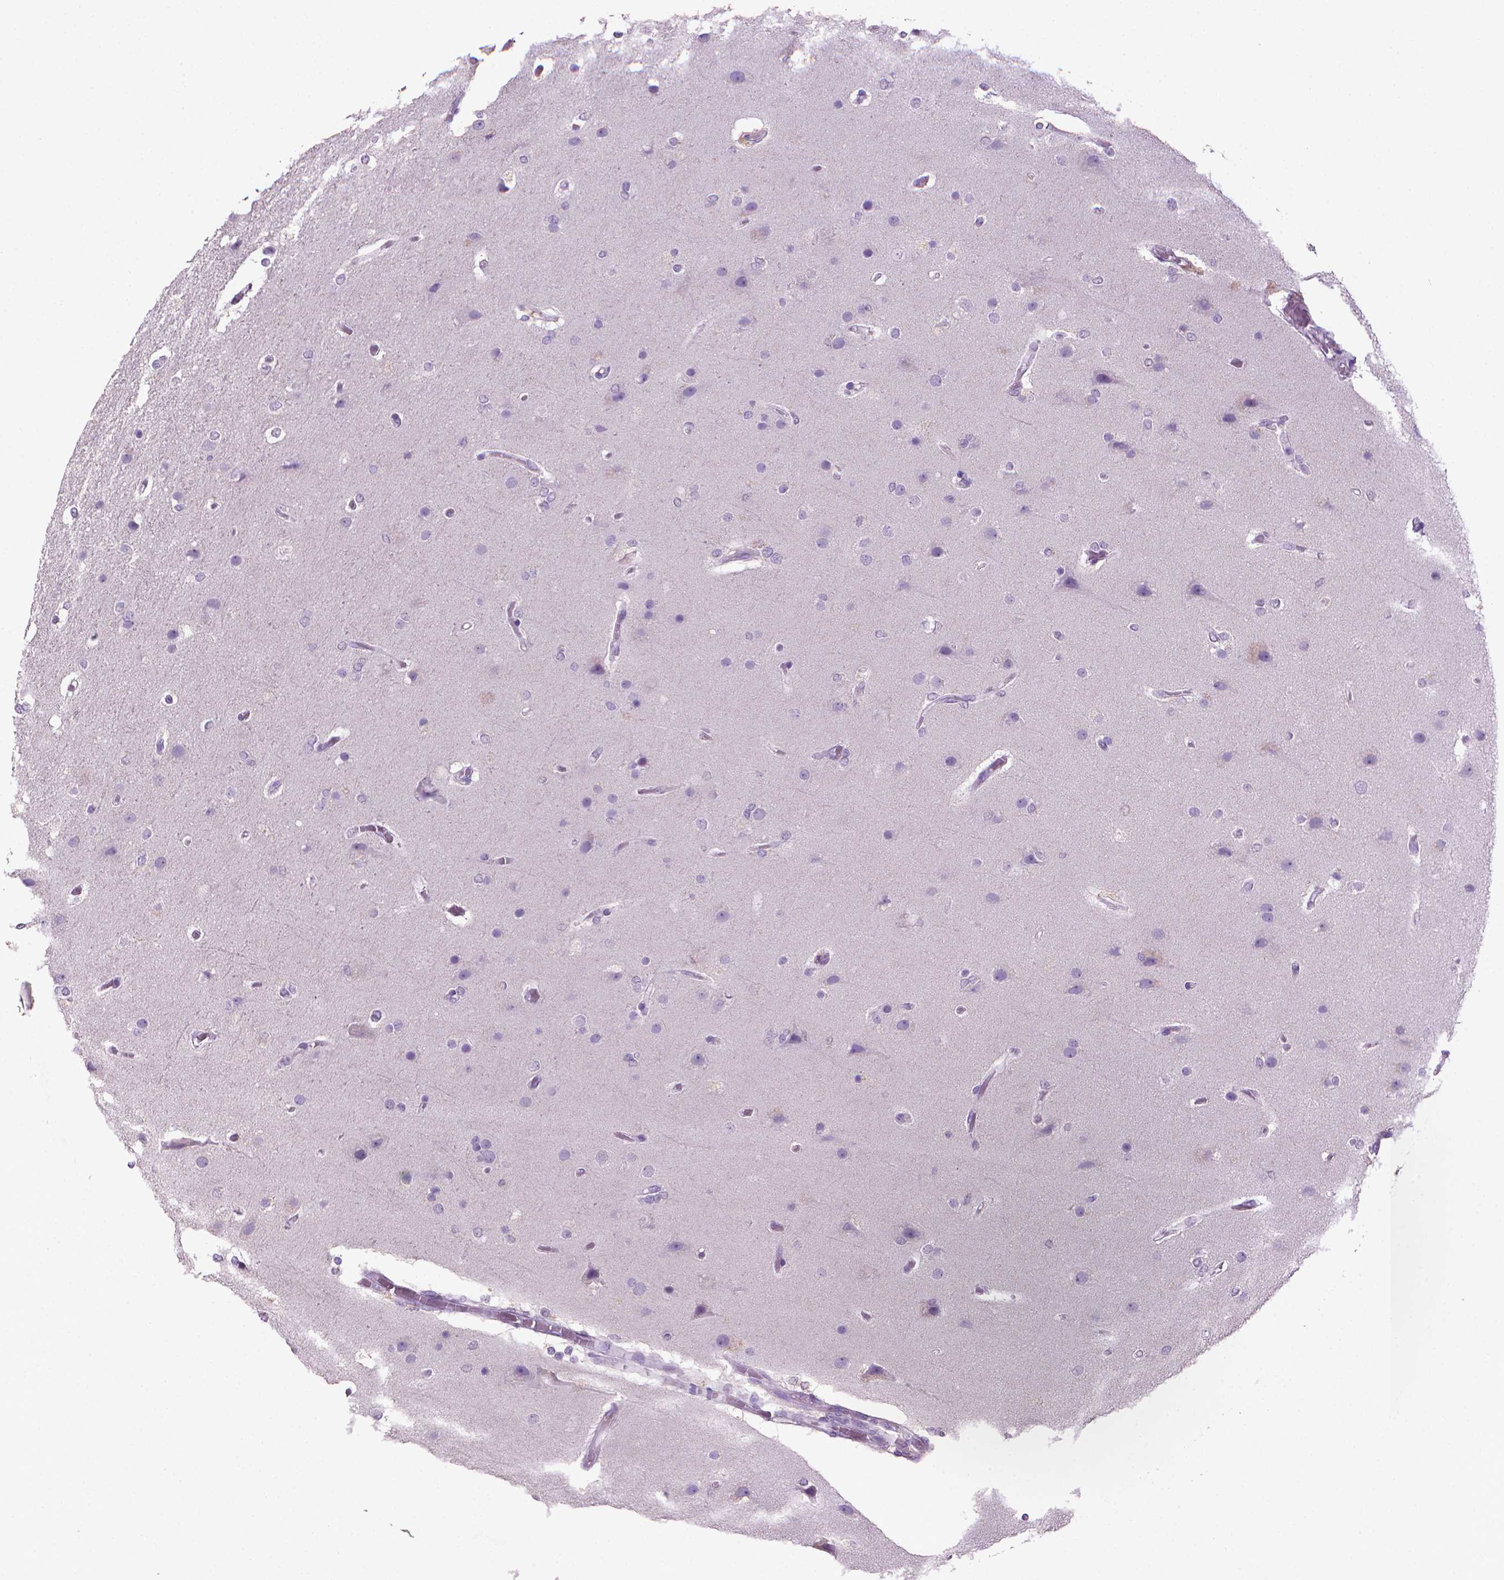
{"staining": {"intensity": "negative", "quantity": "none", "location": "none"}, "tissue": "glioma", "cell_type": "Tumor cells", "image_type": "cancer", "snomed": [{"axis": "morphology", "description": "Glioma, malignant, High grade"}, {"axis": "topography", "description": "Brain"}], "caption": "High magnification brightfield microscopy of glioma stained with DAB (3,3'-diaminobenzidine) (brown) and counterstained with hematoxylin (blue): tumor cells show no significant expression.", "gene": "MUC1", "patient": {"sex": "female", "age": 61}}